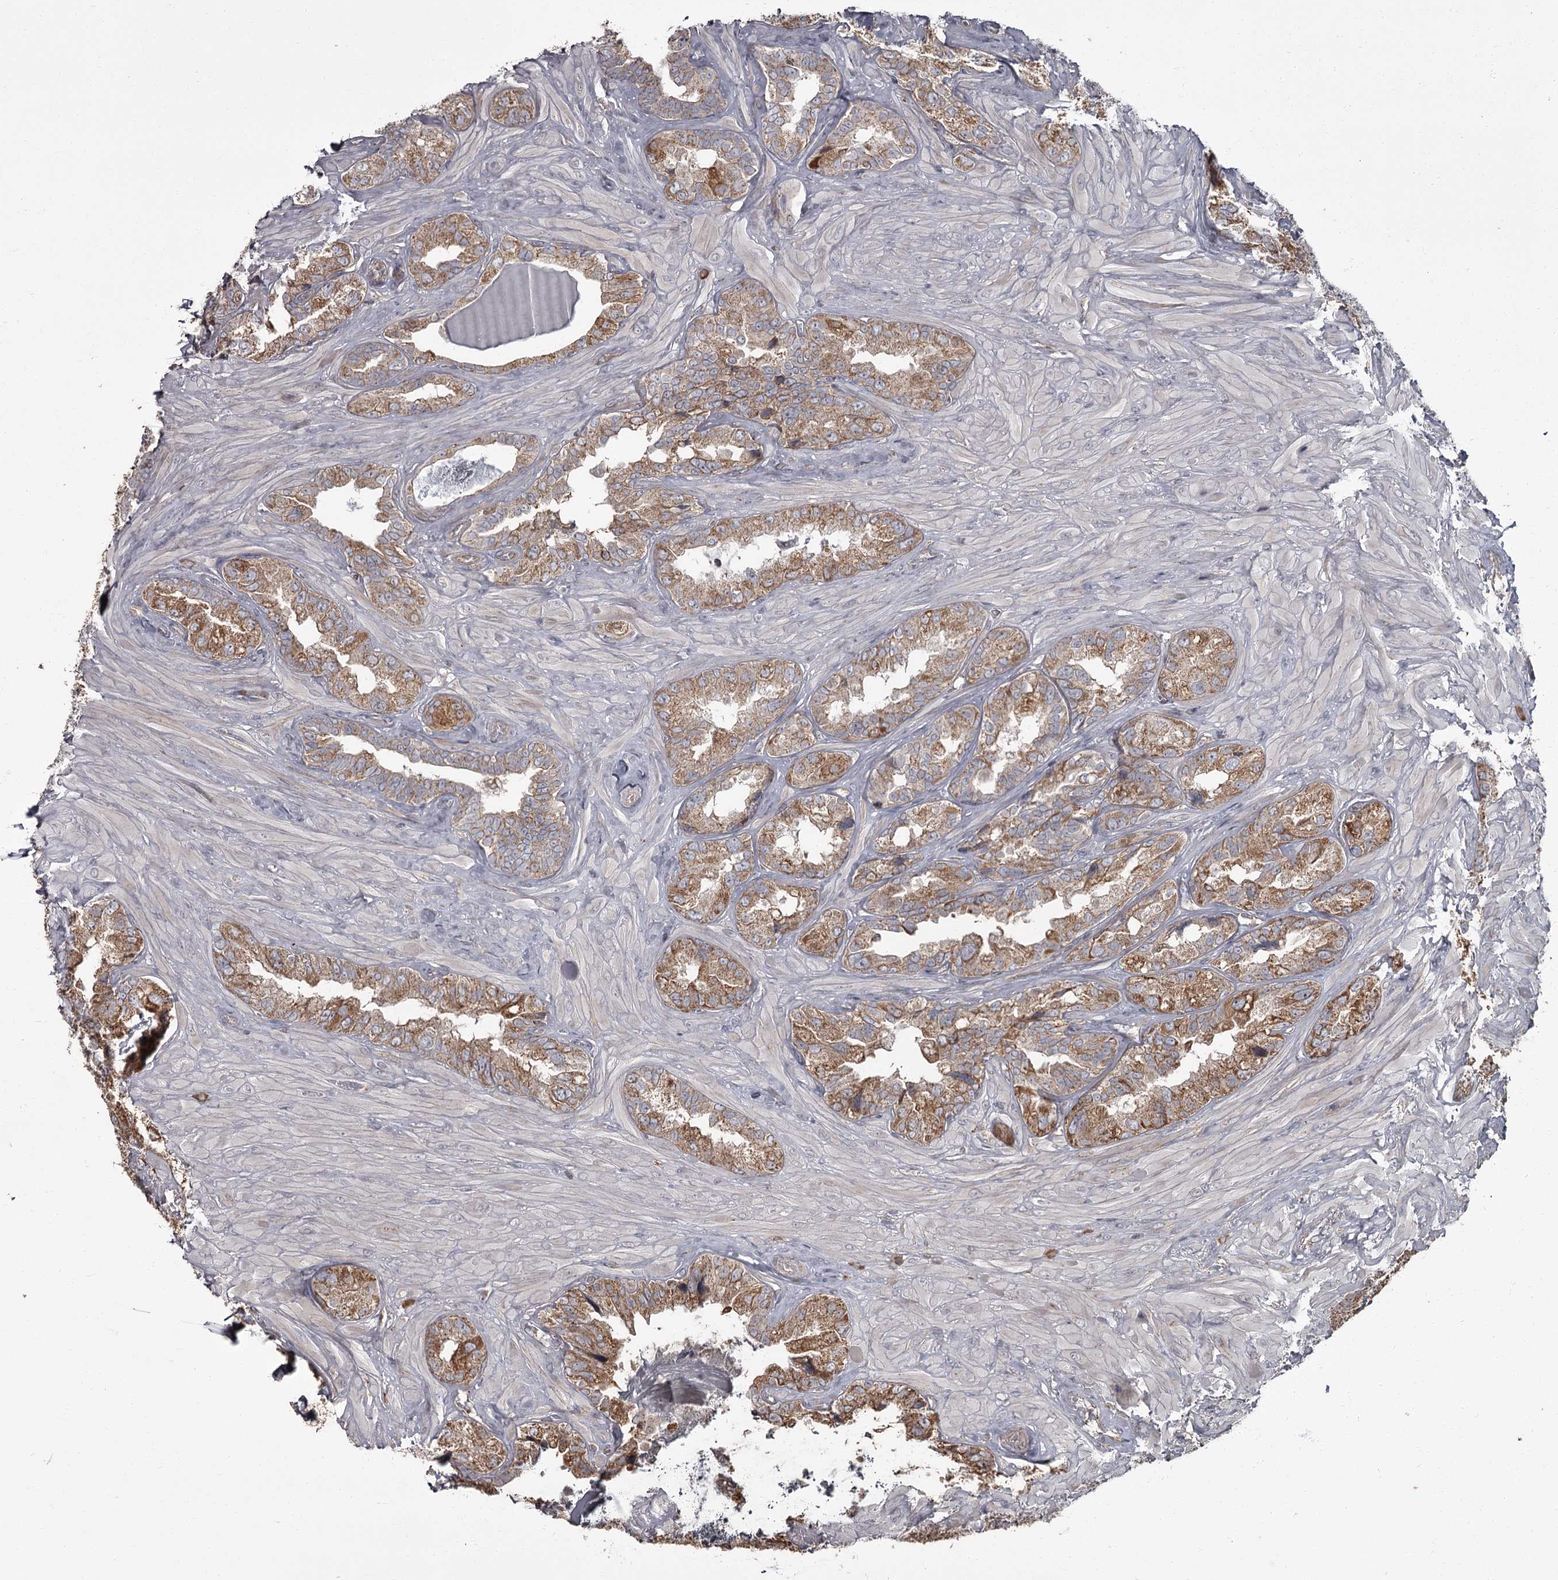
{"staining": {"intensity": "moderate", "quantity": ">75%", "location": "cytoplasmic/membranous"}, "tissue": "seminal vesicle", "cell_type": "Glandular cells", "image_type": "normal", "snomed": [{"axis": "morphology", "description": "Normal tissue, NOS"}, {"axis": "topography", "description": "Seminal veicle"}, {"axis": "topography", "description": "Peripheral nerve tissue"}], "caption": "Protein expression analysis of normal human seminal vesicle reveals moderate cytoplasmic/membranous staining in approximately >75% of glandular cells.", "gene": "THAP9", "patient": {"sex": "male", "age": 67}}